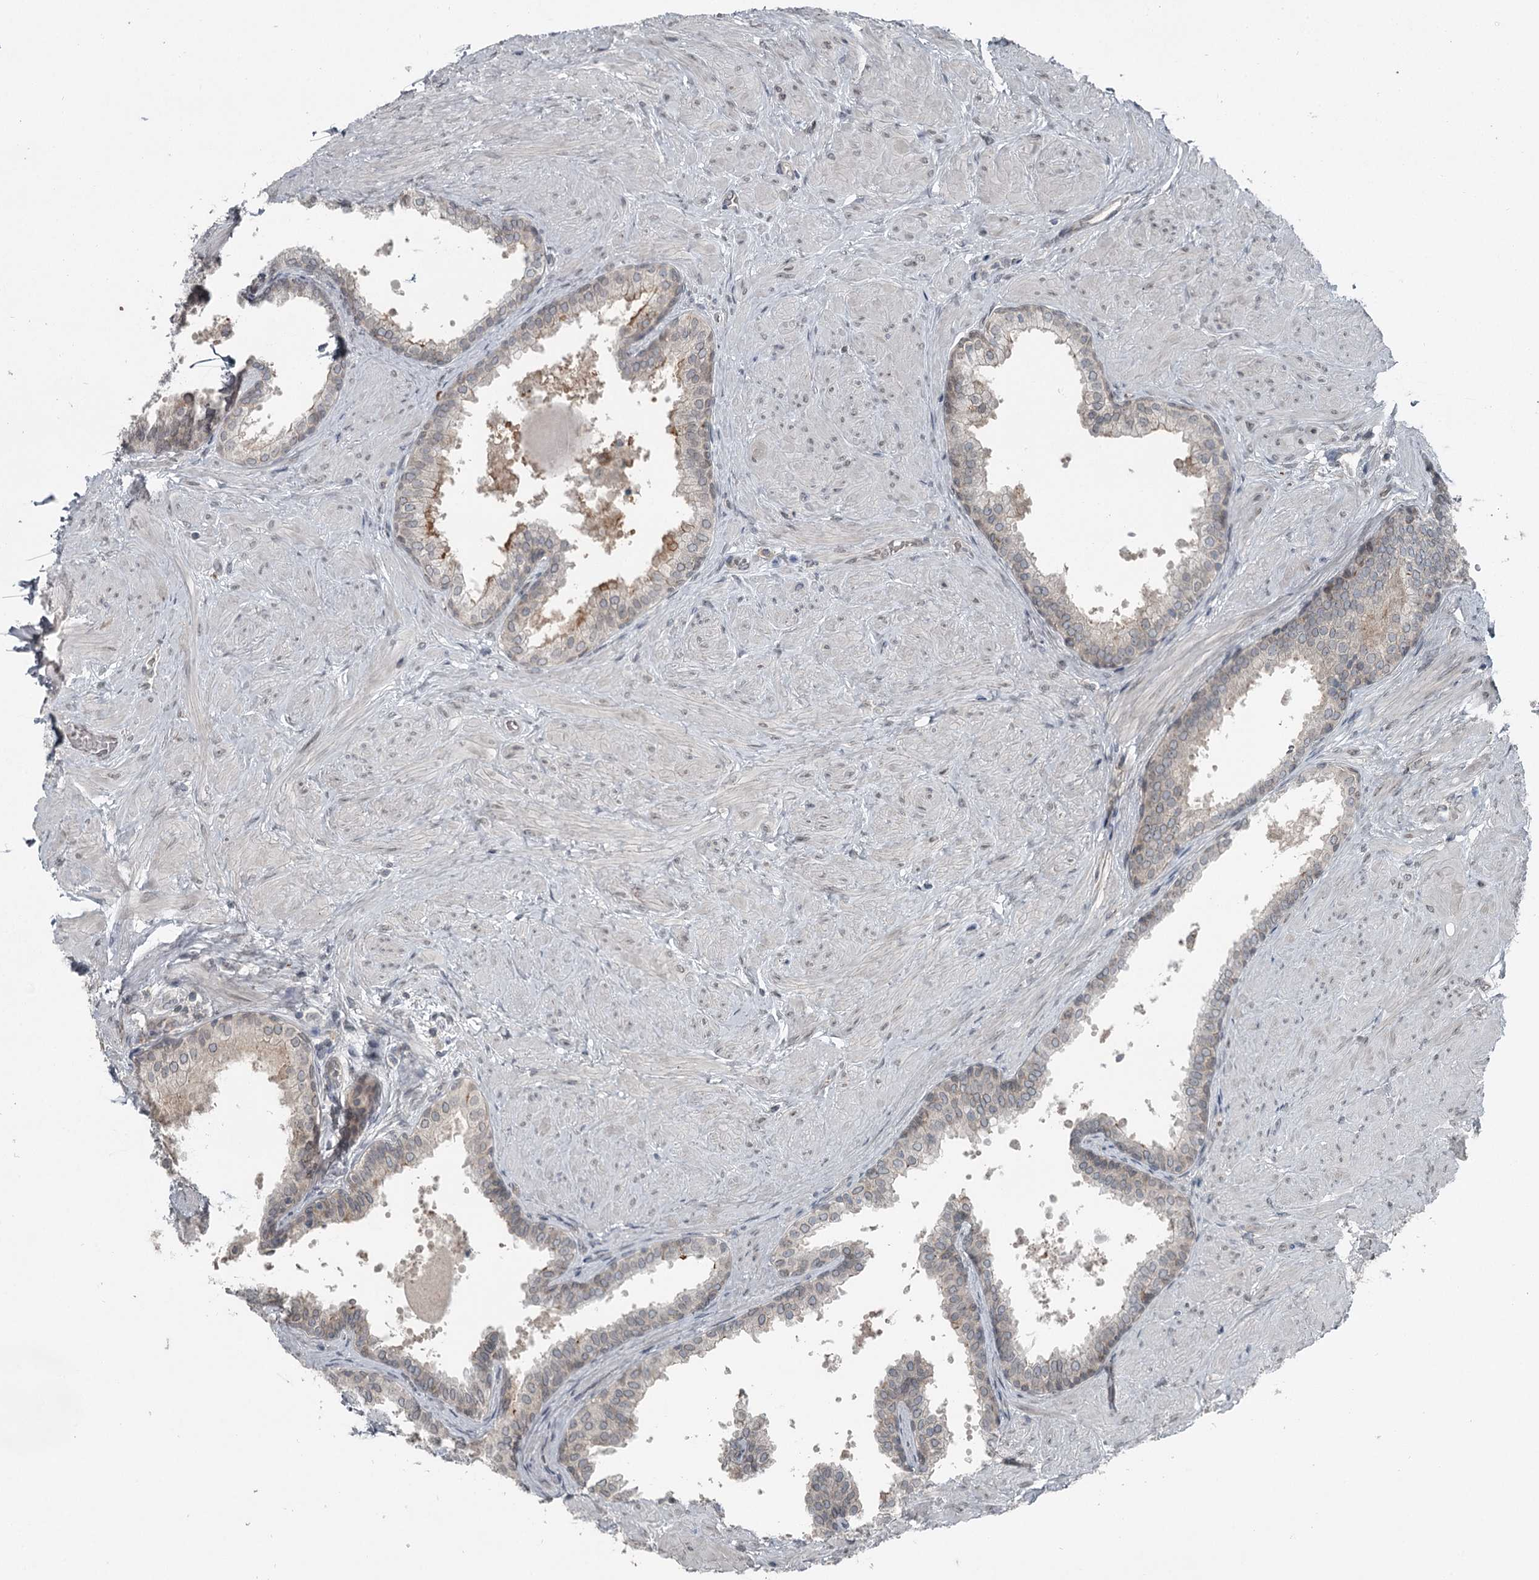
{"staining": {"intensity": "negative", "quantity": "none", "location": "none"}, "tissue": "prostate", "cell_type": "Glandular cells", "image_type": "normal", "snomed": [{"axis": "morphology", "description": "Normal tissue, NOS"}, {"axis": "topography", "description": "Prostate"}], "caption": "An immunohistochemistry (IHC) micrograph of normal prostate is shown. There is no staining in glandular cells of prostate.", "gene": "SLC39A8", "patient": {"sex": "male", "age": 48}}